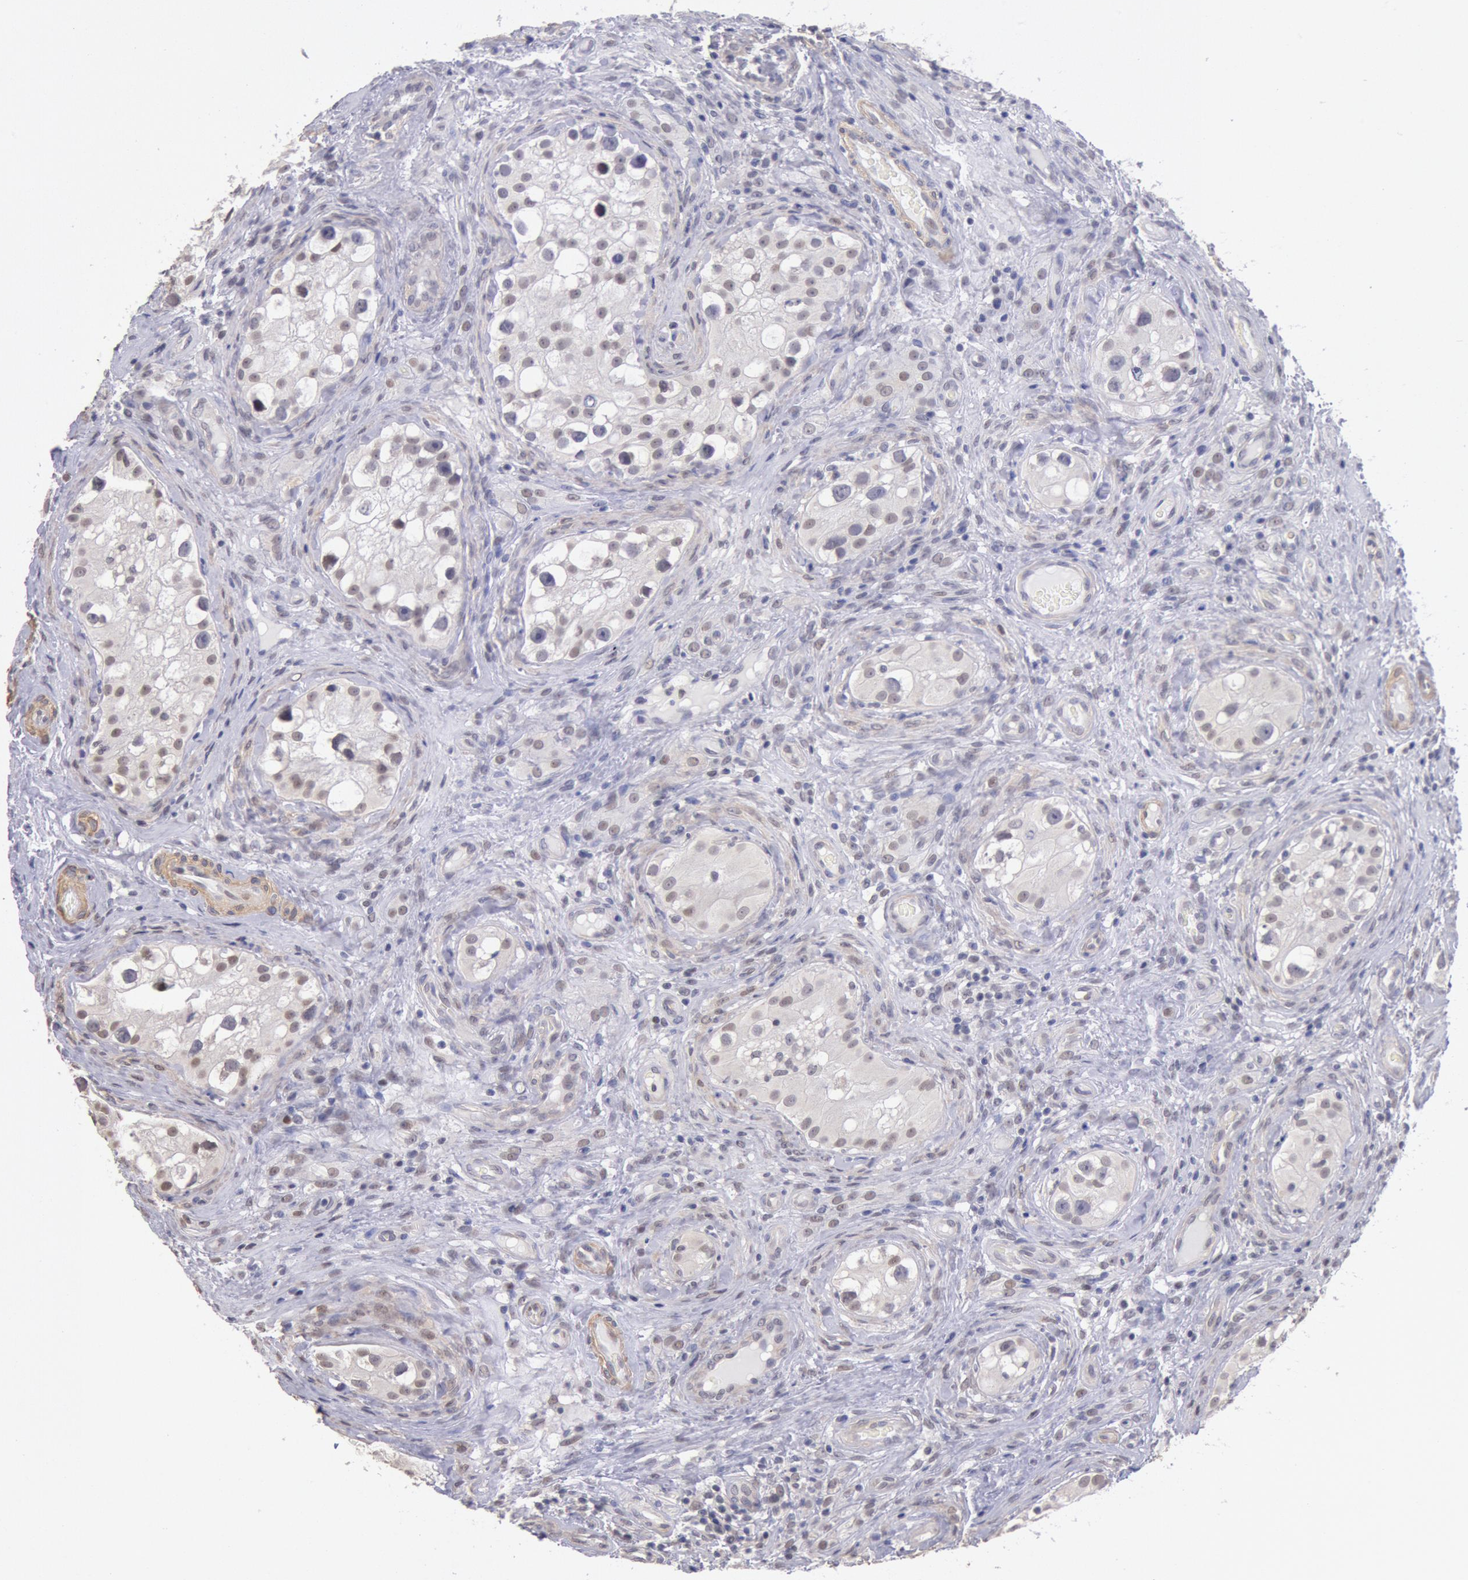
{"staining": {"intensity": "weak", "quantity": "25%-75%", "location": "nuclear"}, "tissue": "testis cancer", "cell_type": "Tumor cells", "image_type": "cancer", "snomed": [{"axis": "morphology", "description": "Carcinoma, Embryonal, NOS"}, {"axis": "topography", "description": "Testis"}], "caption": "IHC image of neoplastic tissue: human testis embryonal carcinoma stained using immunohistochemistry (IHC) reveals low levels of weak protein expression localized specifically in the nuclear of tumor cells, appearing as a nuclear brown color.", "gene": "MYH7", "patient": {"sex": "male", "age": 31}}